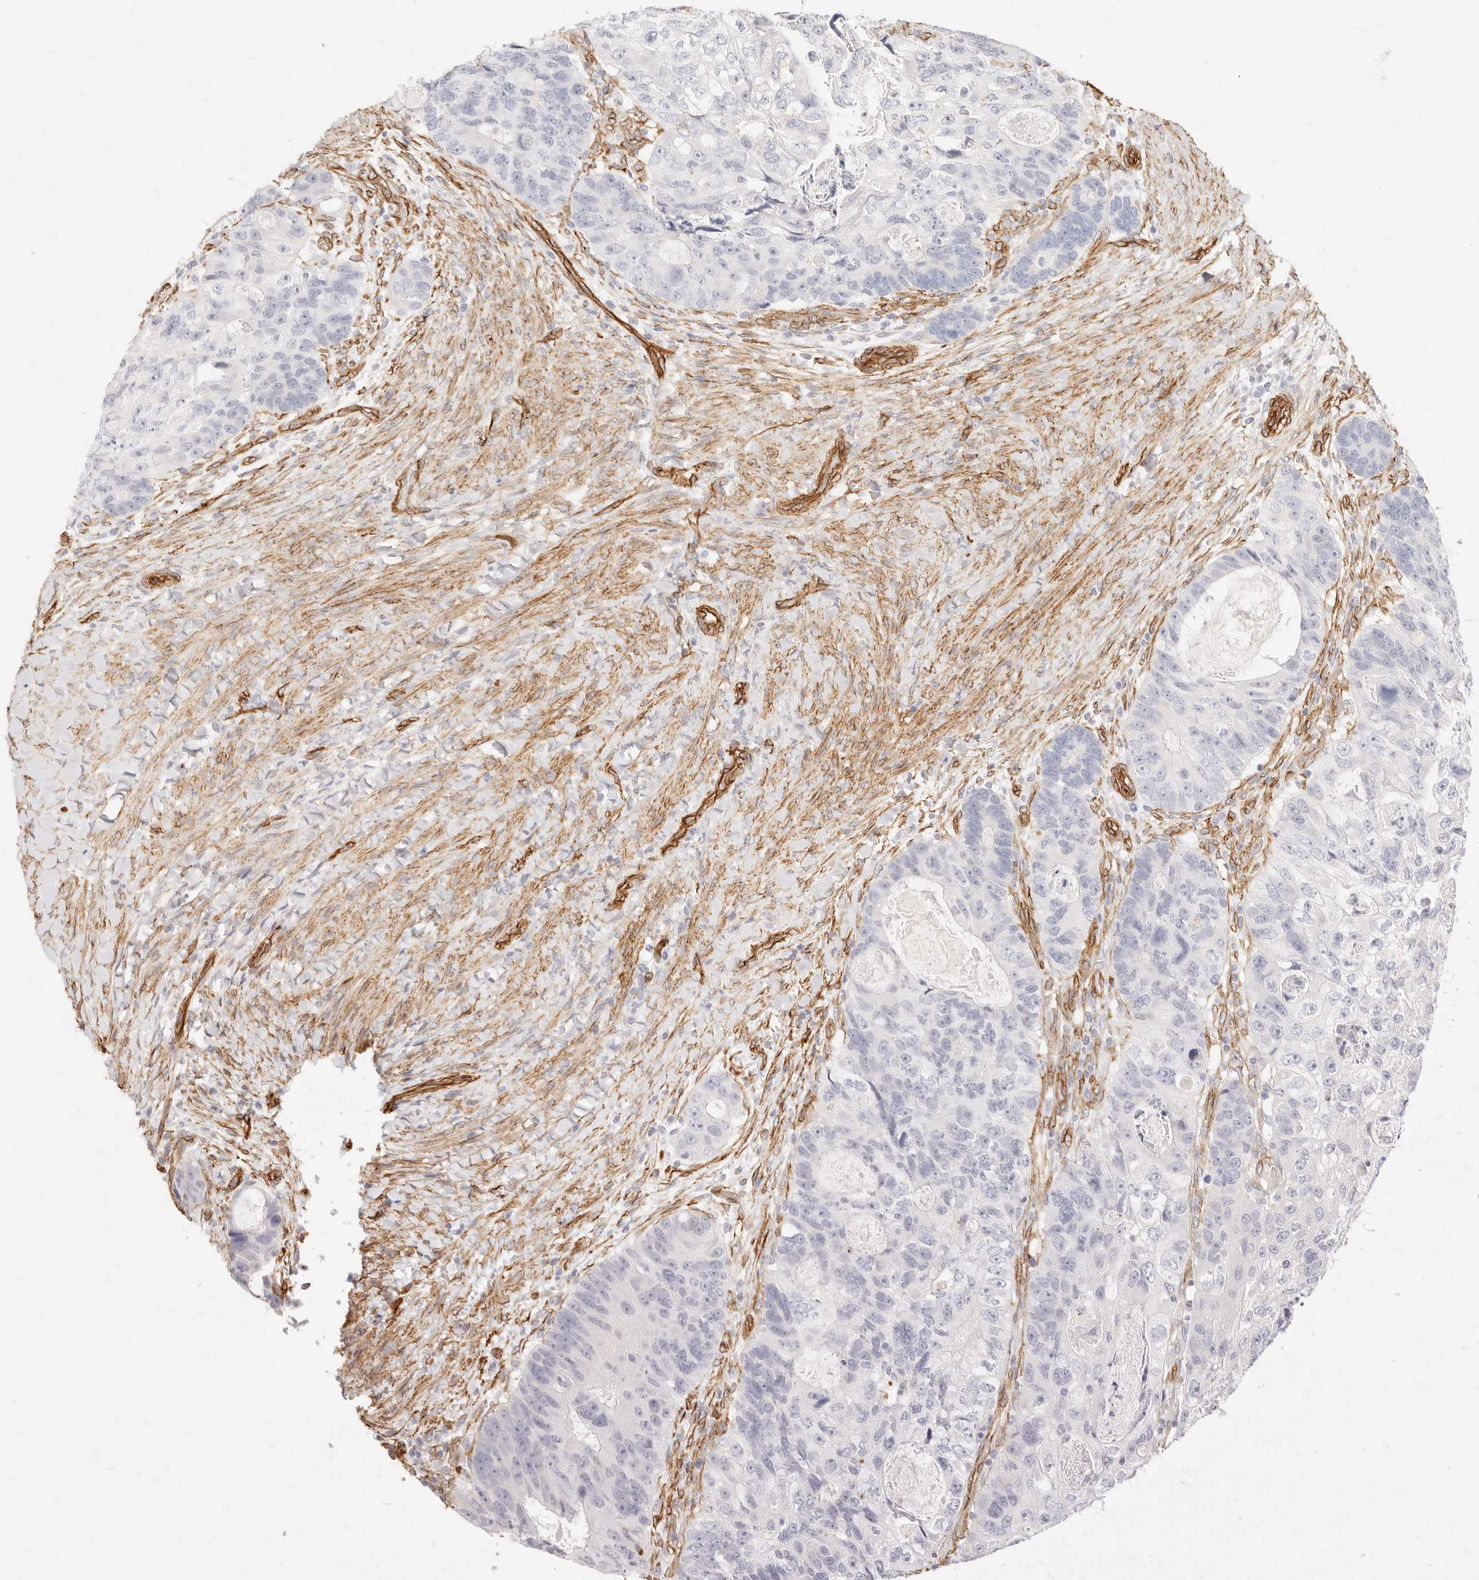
{"staining": {"intensity": "negative", "quantity": "none", "location": "none"}, "tissue": "colorectal cancer", "cell_type": "Tumor cells", "image_type": "cancer", "snomed": [{"axis": "morphology", "description": "Adenocarcinoma, NOS"}, {"axis": "topography", "description": "Rectum"}], "caption": "Immunohistochemistry (IHC) of human colorectal cancer (adenocarcinoma) shows no positivity in tumor cells.", "gene": "NUS1", "patient": {"sex": "male", "age": 59}}